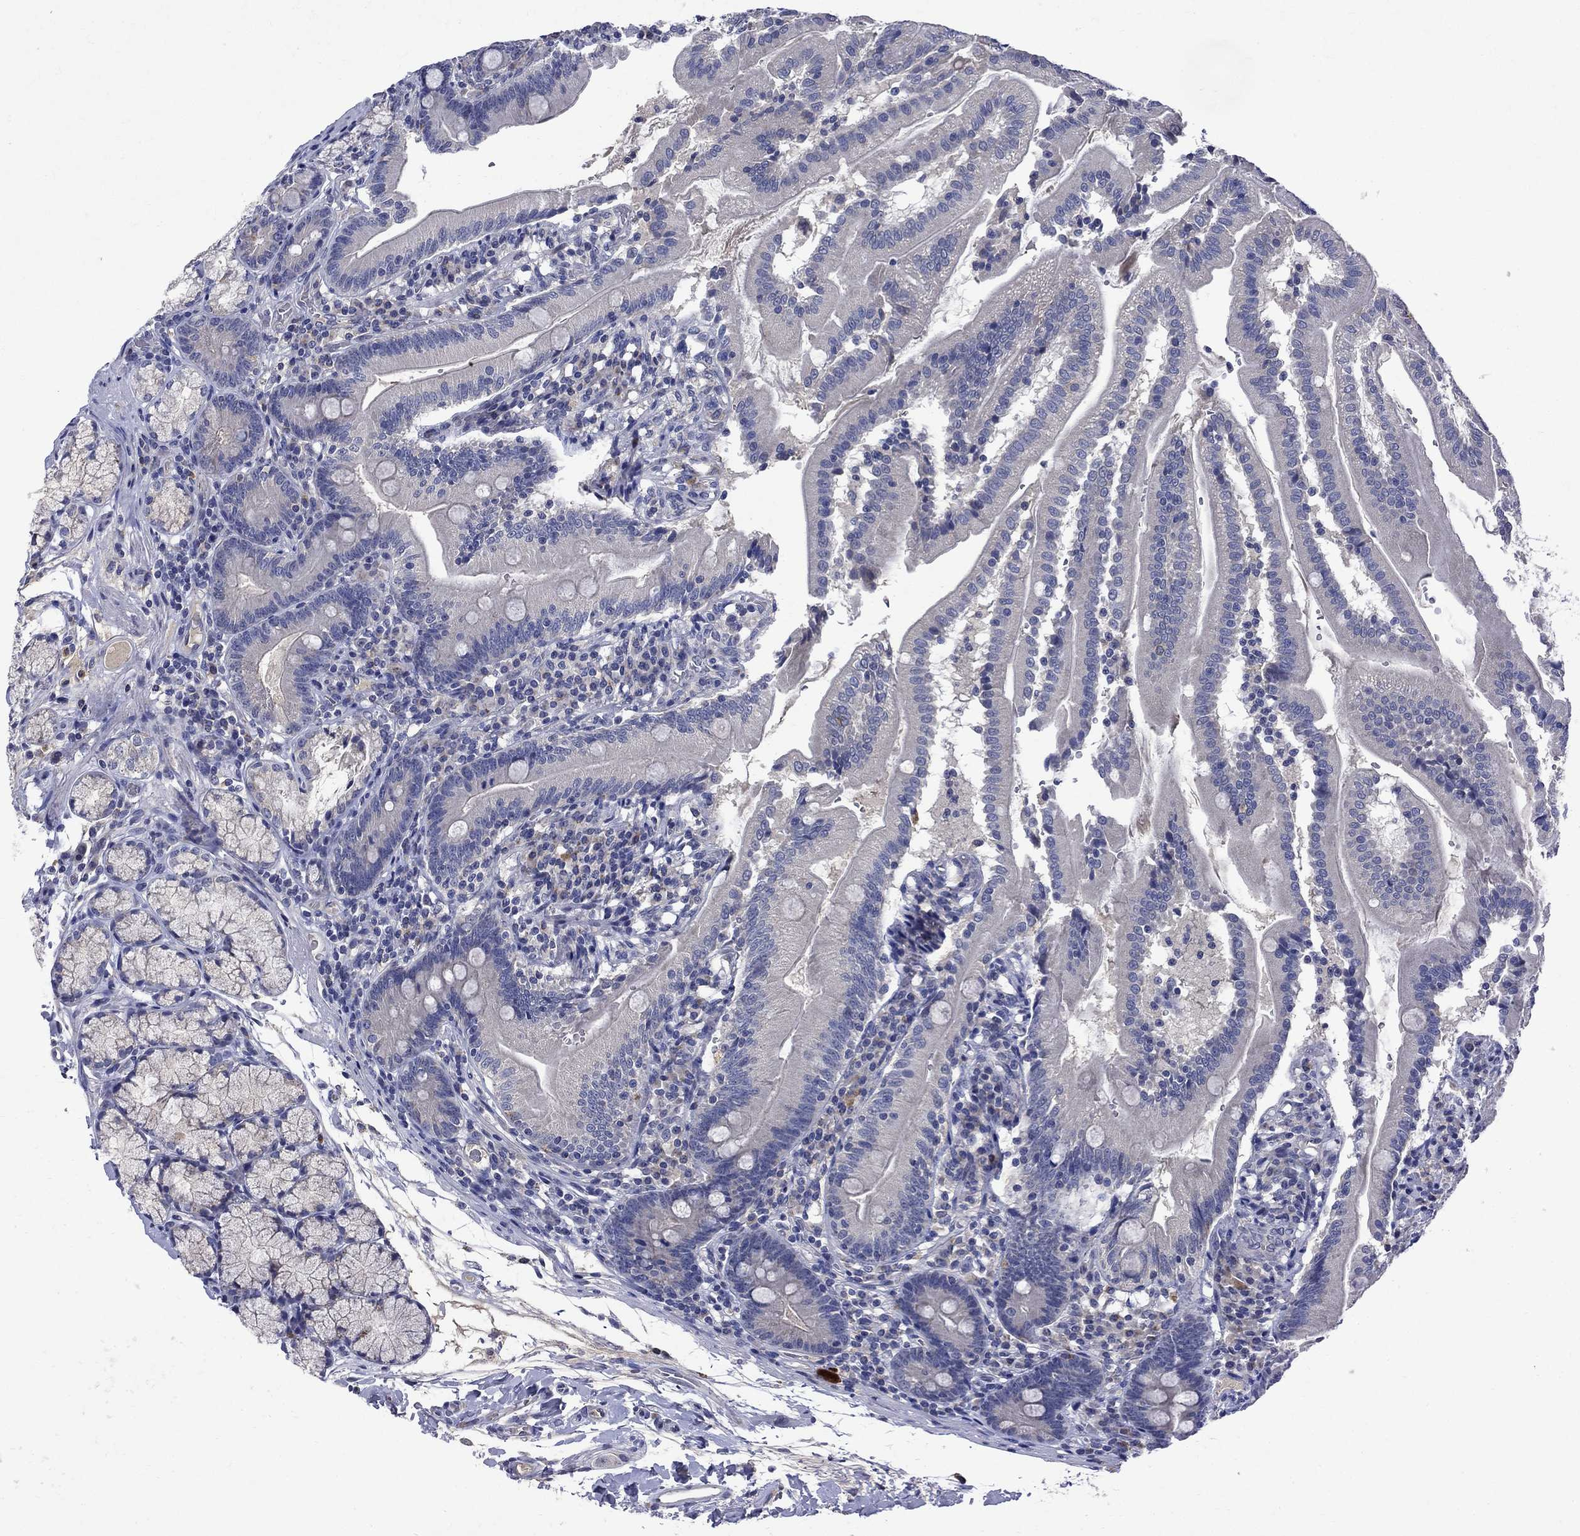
{"staining": {"intensity": "negative", "quantity": "none", "location": "none"}, "tissue": "duodenum", "cell_type": "Glandular cells", "image_type": "normal", "snomed": [{"axis": "morphology", "description": "Normal tissue, NOS"}, {"axis": "topography", "description": "Duodenum"}], "caption": "Glandular cells are negative for protein expression in unremarkable human duodenum. (IHC, brightfield microscopy, high magnification).", "gene": "STAB2", "patient": {"sex": "female", "age": 67}}